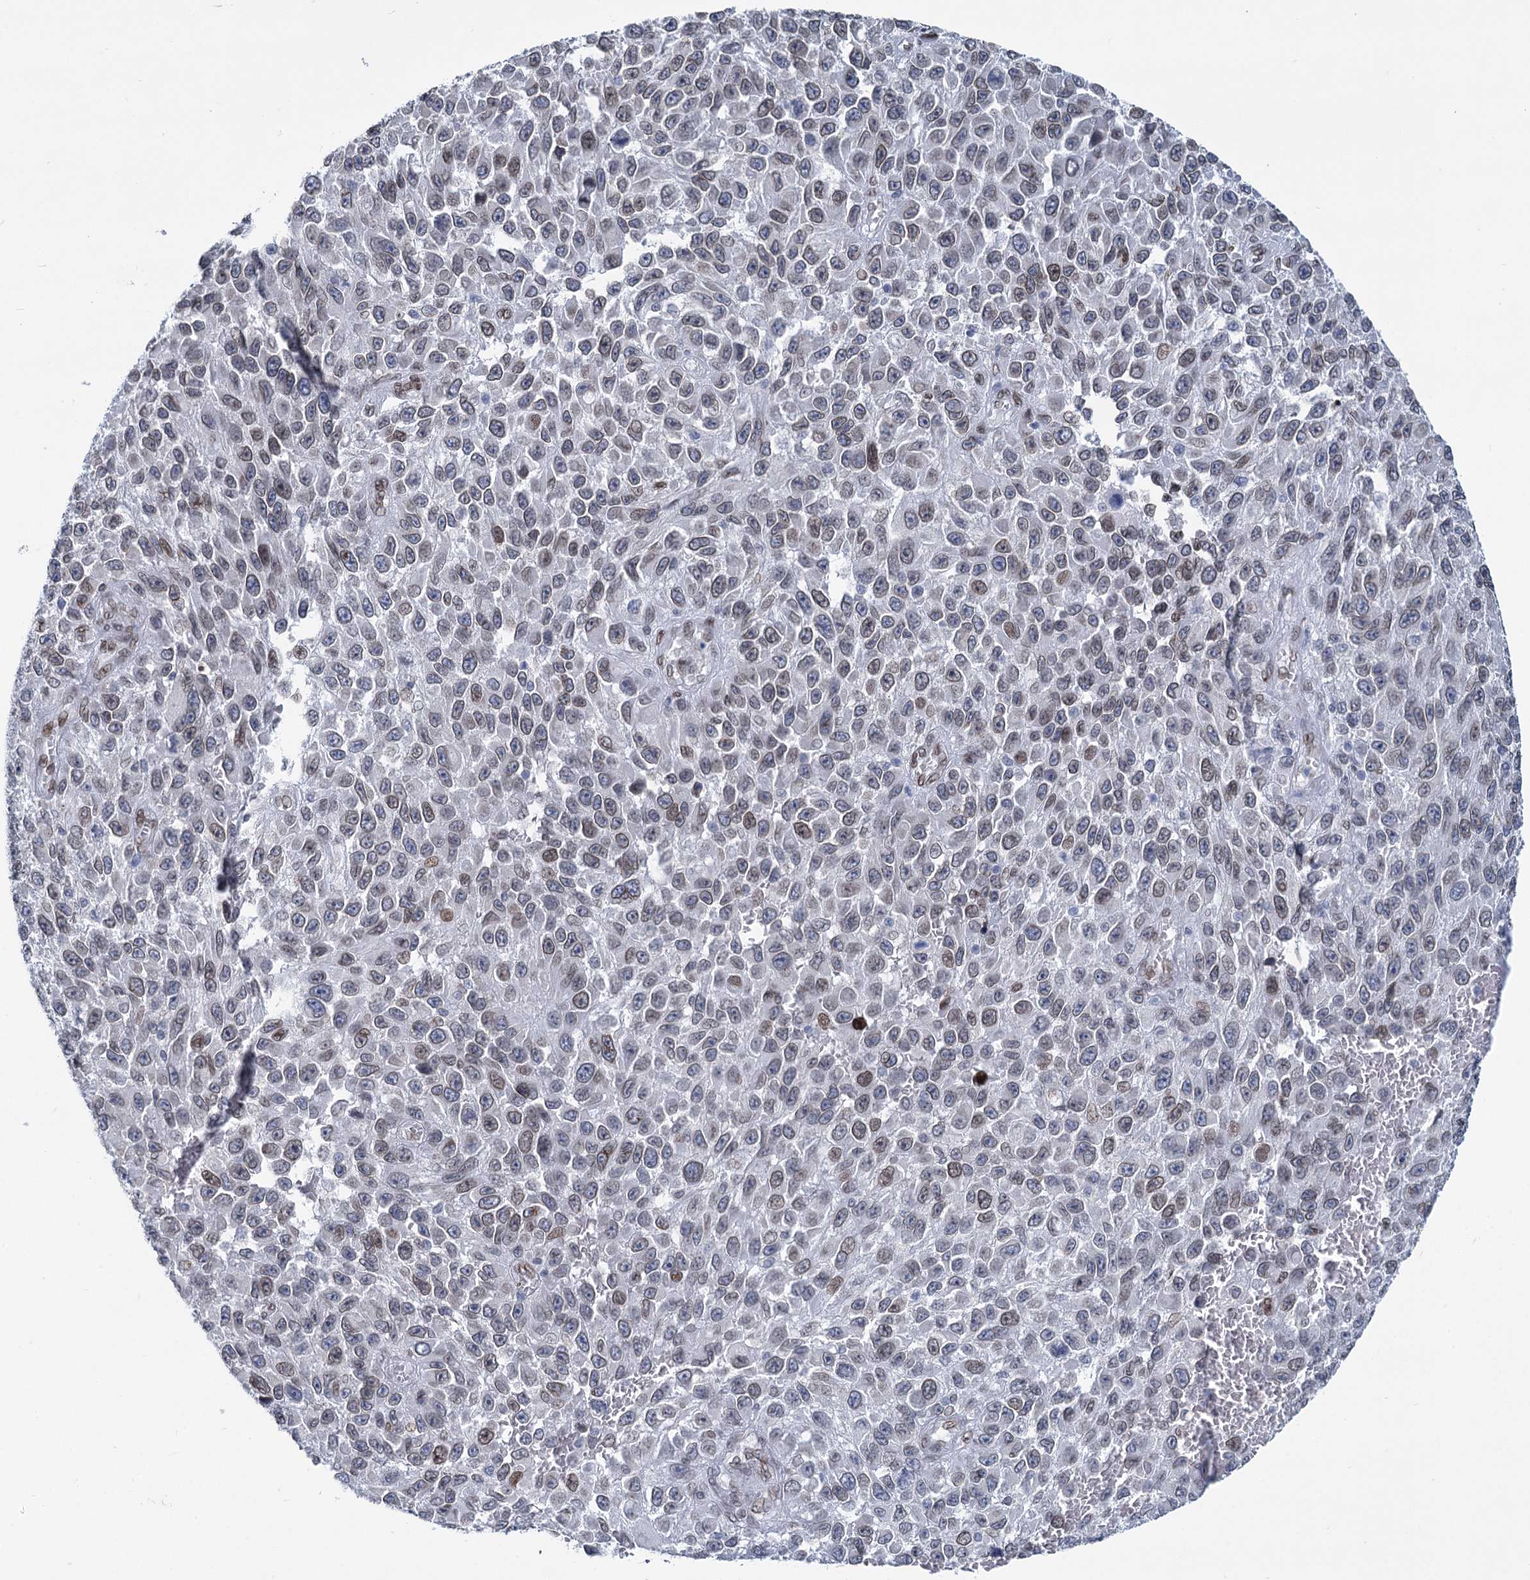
{"staining": {"intensity": "weak", "quantity": "25%-75%", "location": "nuclear"}, "tissue": "melanoma", "cell_type": "Tumor cells", "image_type": "cancer", "snomed": [{"axis": "morphology", "description": "Normal tissue, NOS"}, {"axis": "morphology", "description": "Malignant melanoma, NOS"}, {"axis": "topography", "description": "Skin"}], "caption": "Weak nuclear staining is present in about 25%-75% of tumor cells in malignant melanoma. Nuclei are stained in blue.", "gene": "PRSS35", "patient": {"sex": "female", "age": 96}}